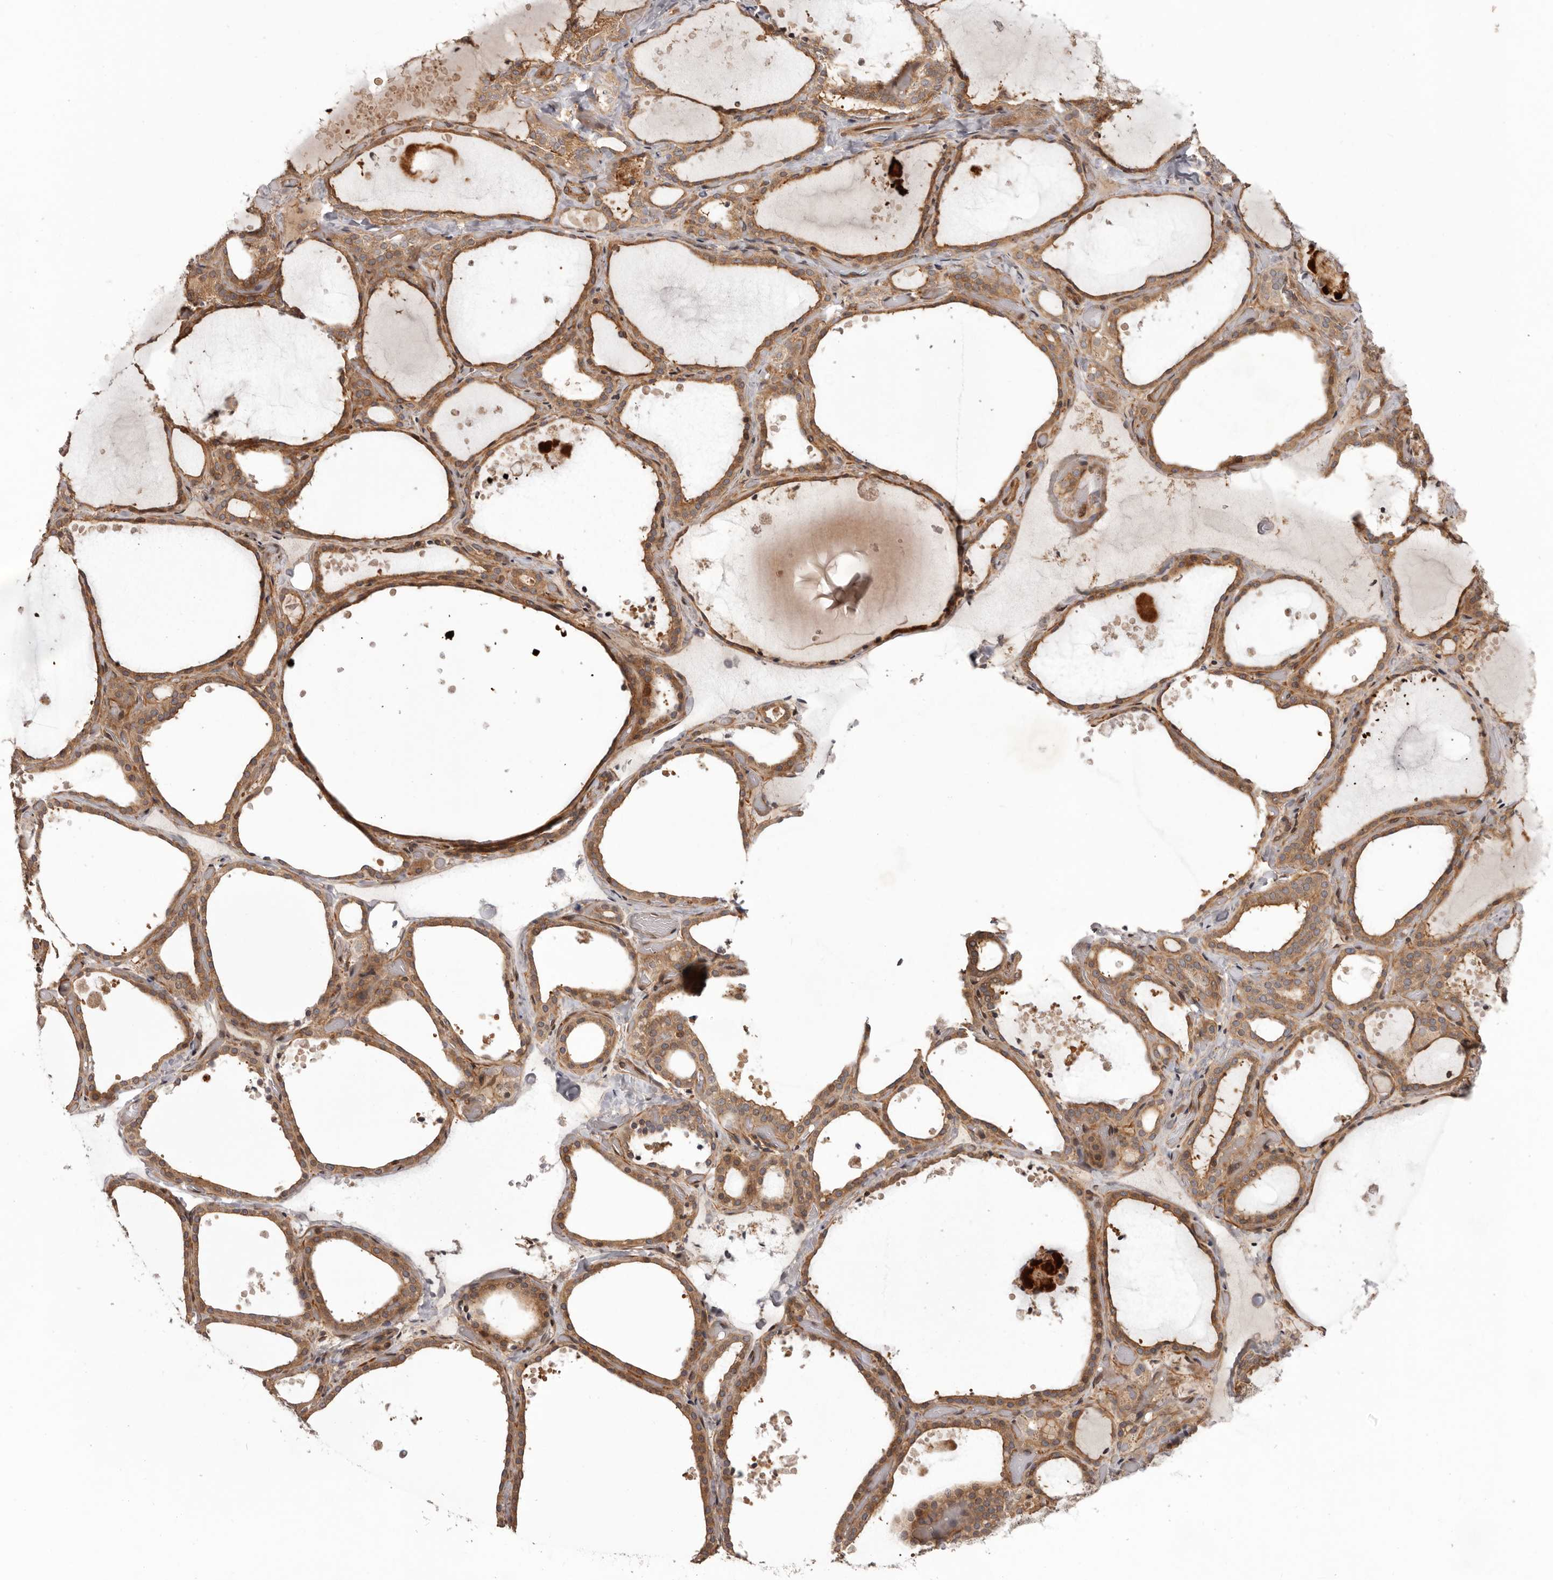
{"staining": {"intensity": "moderate", "quantity": ">75%", "location": "cytoplasmic/membranous"}, "tissue": "thyroid gland", "cell_type": "Glandular cells", "image_type": "normal", "snomed": [{"axis": "morphology", "description": "Normal tissue, NOS"}, {"axis": "topography", "description": "Thyroid gland"}], "caption": "High-magnification brightfield microscopy of benign thyroid gland stained with DAB (brown) and counterstained with hematoxylin (blue). glandular cells exhibit moderate cytoplasmic/membranous staining is identified in approximately>75% of cells. The staining was performed using DAB (3,3'-diaminobenzidine) to visualize the protein expression in brown, while the nuclei were stained in blue with hematoxylin (Magnification: 20x).", "gene": "NFKBIA", "patient": {"sex": "female", "age": 44}}